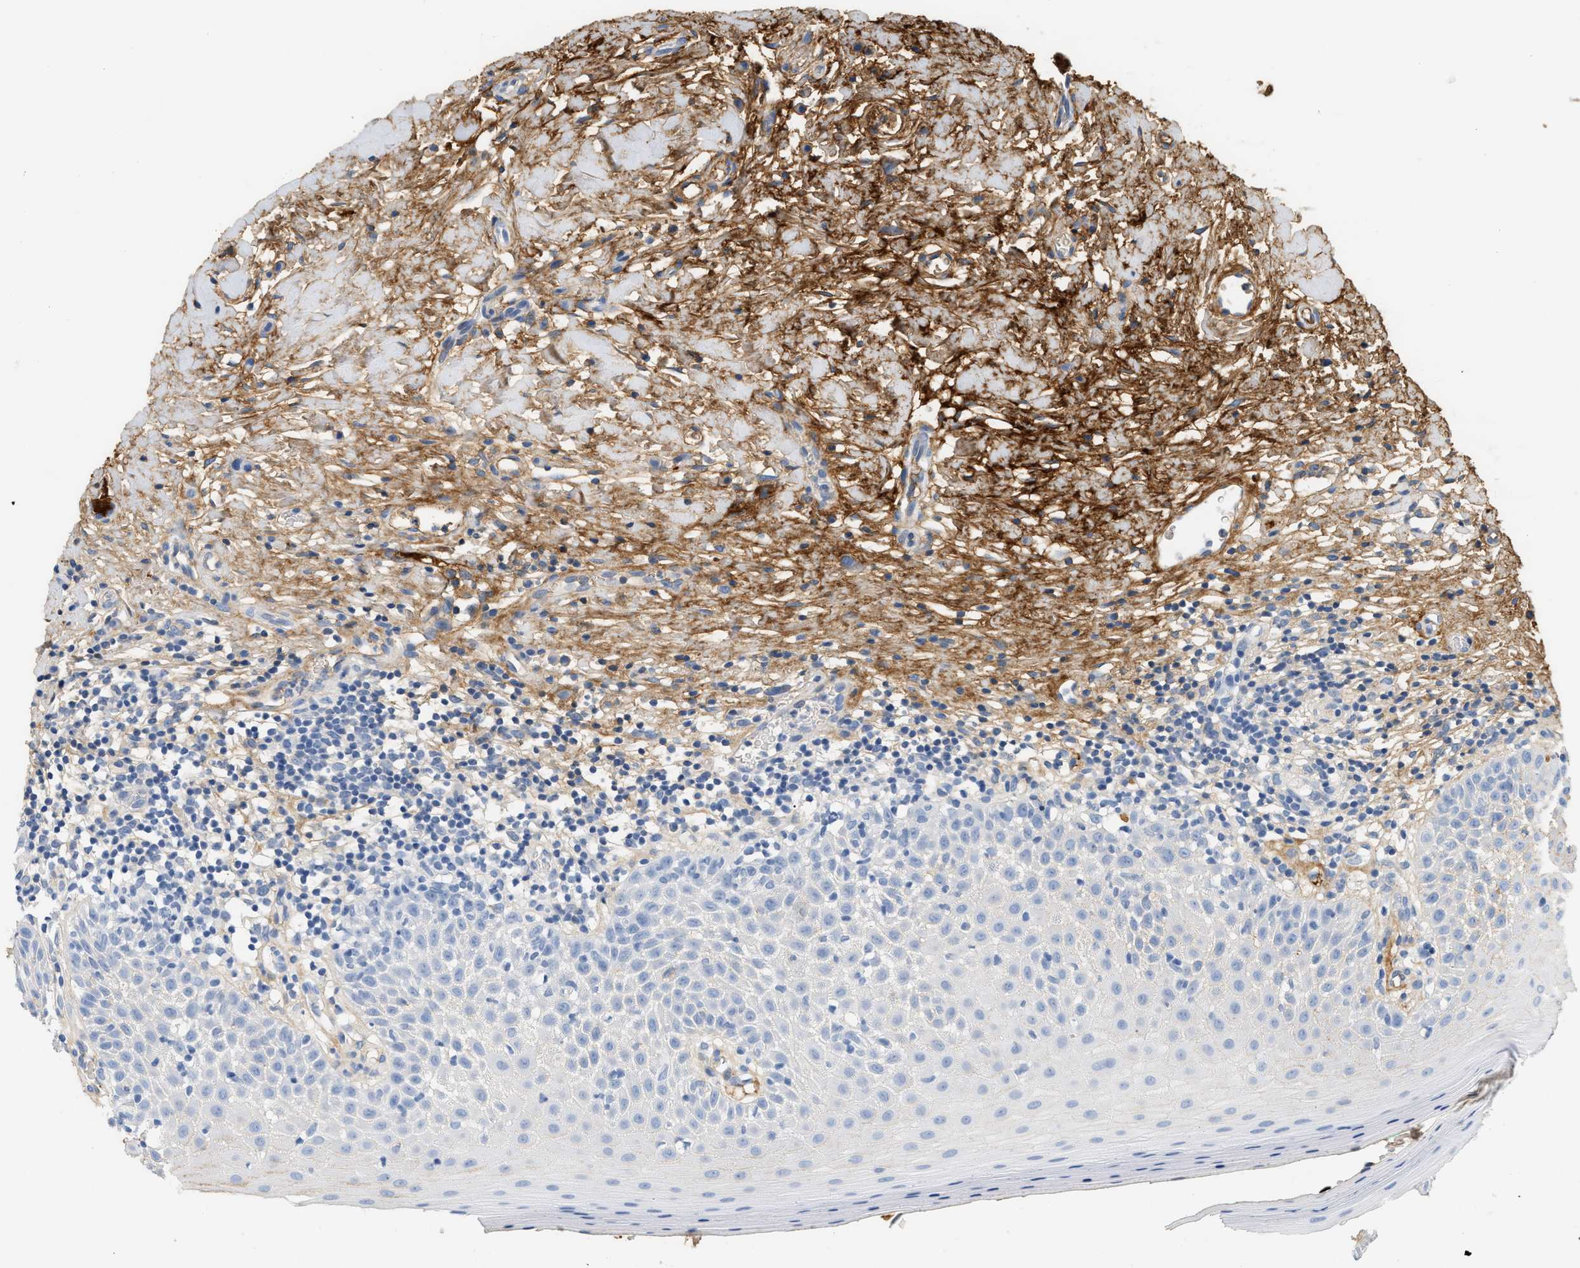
{"staining": {"intensity": "negative", "quantity": "none", "location": "none"}, "tissue": "oral mucosa", "cell_type": "Squamous epithelial cells", "image_type": "normal", "snomed": [{"axis": "morphology", "description": "Normal tissue, NOS"}, {"axis": "topography", "description": "Skeletal muscle"}, {"axis": "topography", "description": "Oral tissue"}], "caption": "Squamous epithelial cells show no significant expression in normal oral mucosa. (DAB (3,3'-diaminobenzidine) immunohistochemistry visualized using brightfield microscopy, high magnification).", "gene": "CFH", "patient": {"sex": "male", "age": 58}}